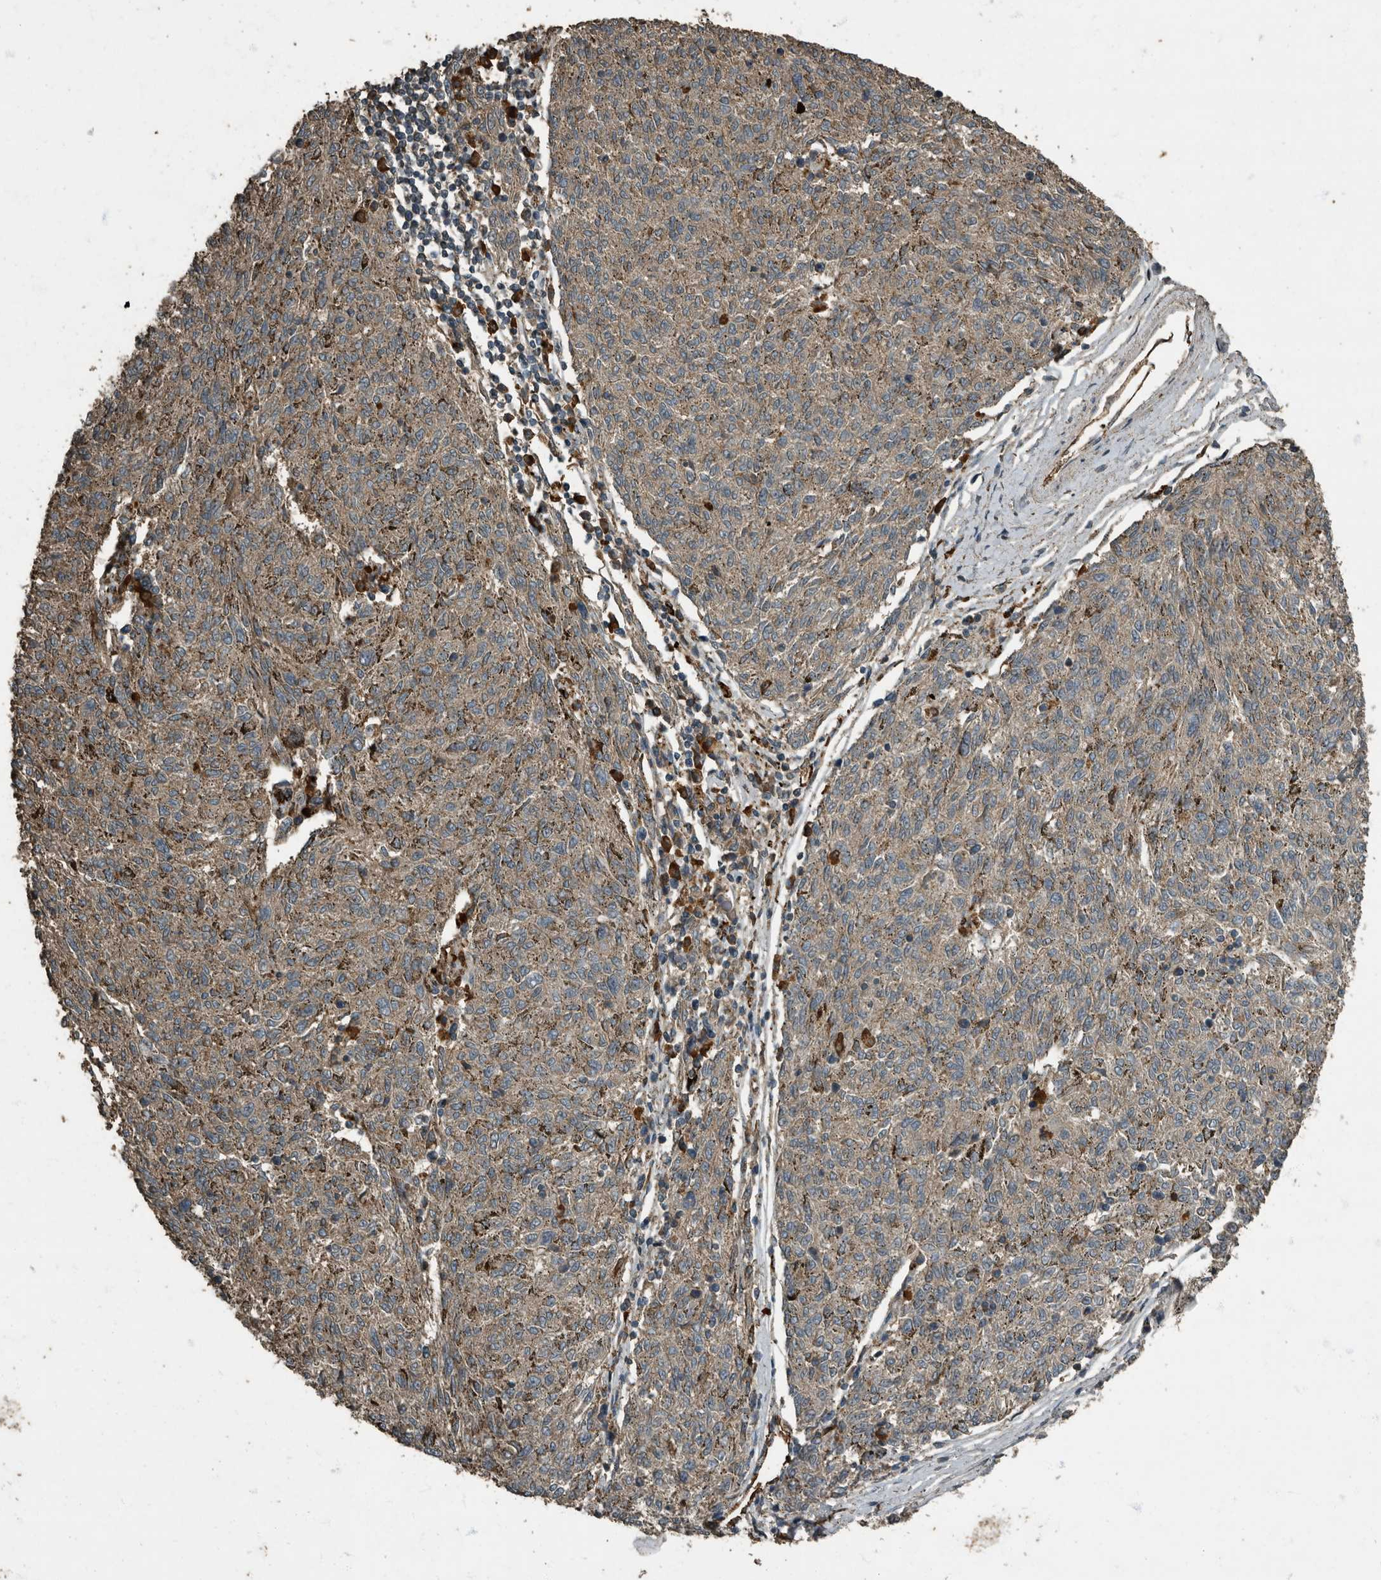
{"staining": {"intensity": "weak", "quantity": ">75%", "location": "cytoplasmic/membranous"}, "tissue": "melanoma", "cell_type": "Tumor cells", "image_type": "cancer", "snomed": [{"axis": "morphology", "description": "Malignant melanoma, NOS"}, {"axis": "topography", "description": "Skin"}], "caption": "There is low levels of weak cytoplasmic/membranous staining in tumor cells of melanoma, as demonstrated by immunohistochemical staining (brown color).", "gene": "IL15RA", "patient": {"sex": "female", "age": 72}}